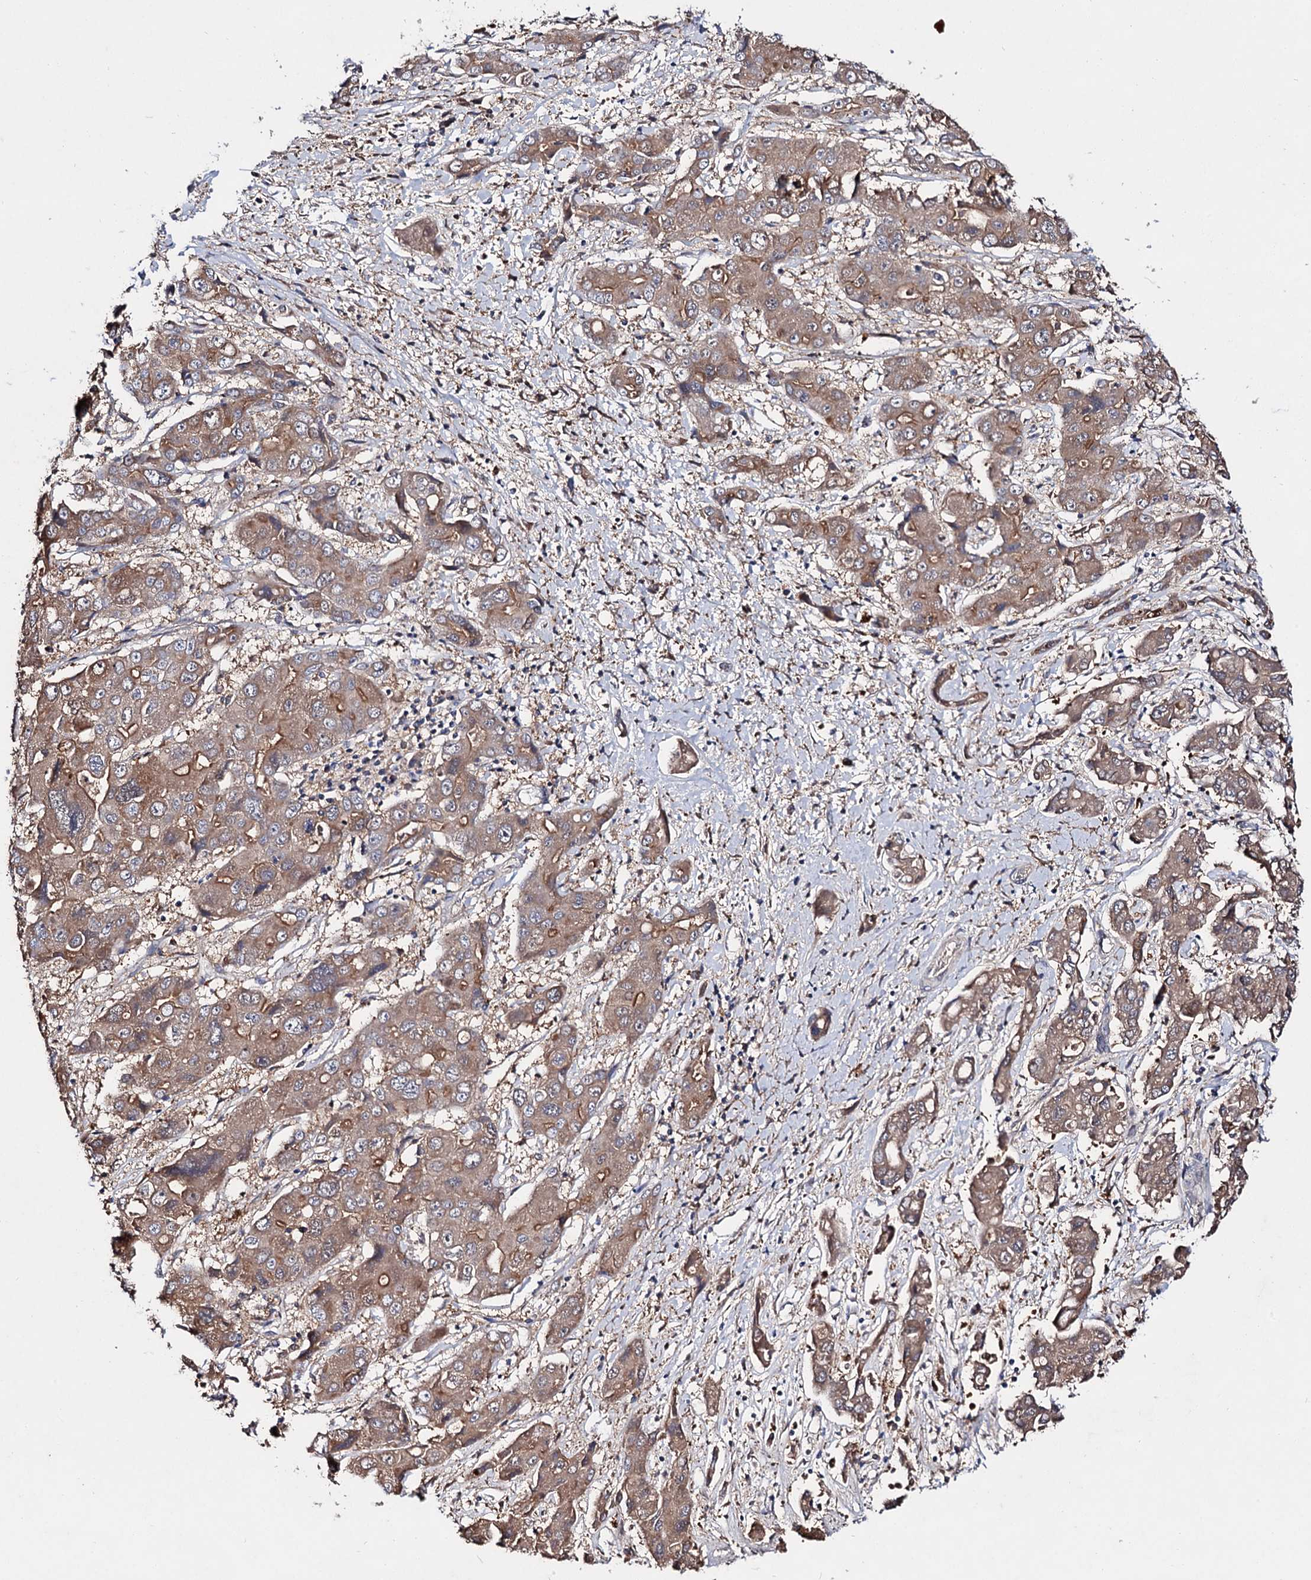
{"staining": {"intensity": "moderate", "quantity": ">75%", "location": "cytoplasmic/membranous"}, "tissue": "liver cancer", "cell_type": "Tumor cells", "image_type": "cancer", "snomed": [{"axis": "morphology", "description": "Cholangiocarcinoma"}, {"axis": "topography", "description": "Liver"}], "caption": "Immunohistochemistry (IHC) (DAB (3,3'-diaminobenzidine)) staining of human liver cholangiocarcinoma displays moderate cytoplasmic/membranous protein expression in approximately >75% of tumor cells.", "gene": "ACTR6", "patient": {"sex": "male", "age": 67}}